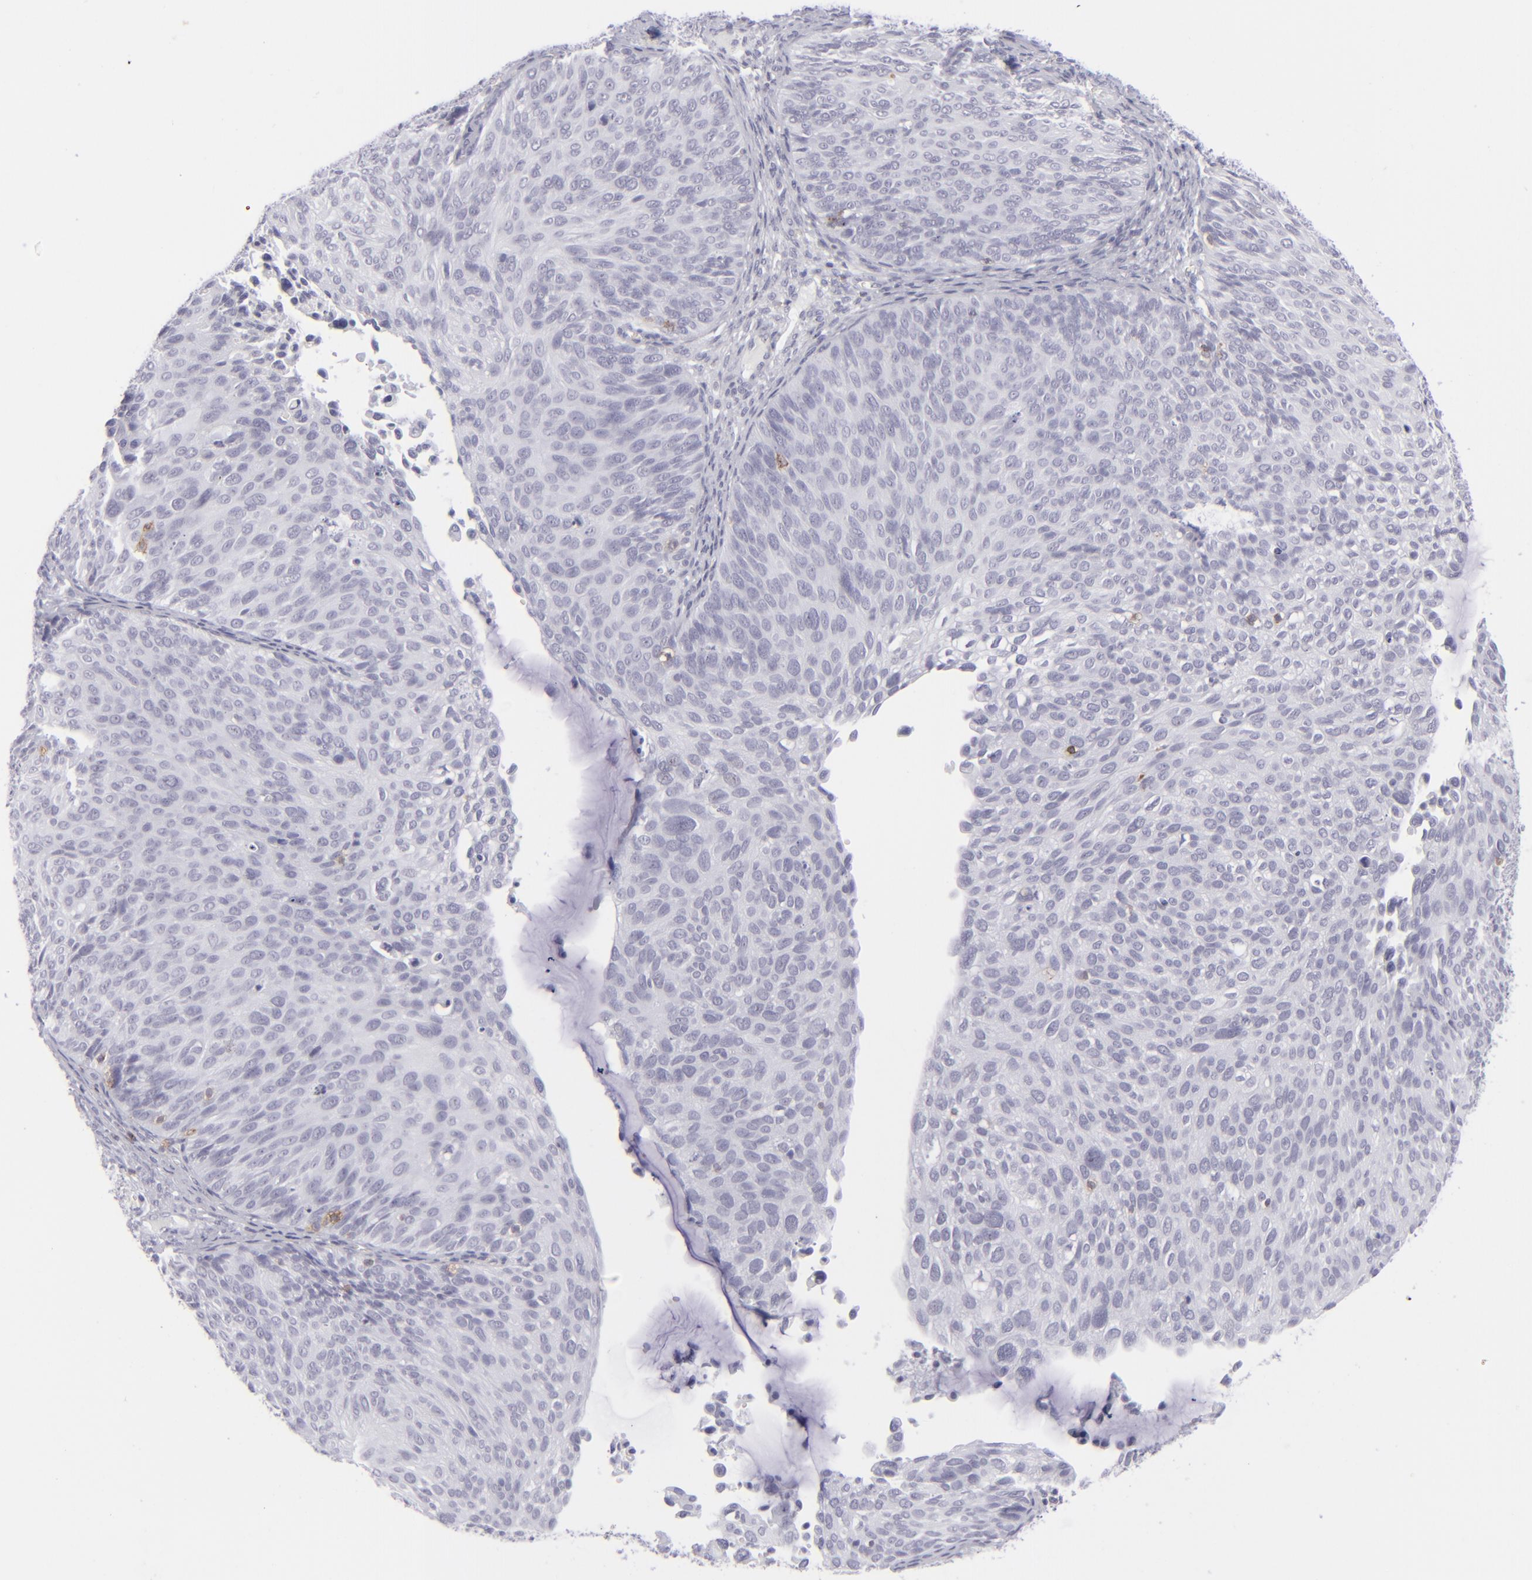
{"staining": {"intensity": "negative", "quantity": "none", "location": "none"}, "tissue": "cervical cancer", "cell_type": "Tumor cells", "image_type": "cancer", "snomed": [{"axis": "morphology", "description": "Squamous cell carcinoma, NOS"}, {"axis": "topography", "description": "Cervix"}], "caption": "DAB (3,3'-diaminobenzidine) immunohistochemical staining of cervical squamous cell carcinoma reveals no significant expression in tumor cells.", "gene": "CD7", "patient": {"sex": "female", "age": 36}}